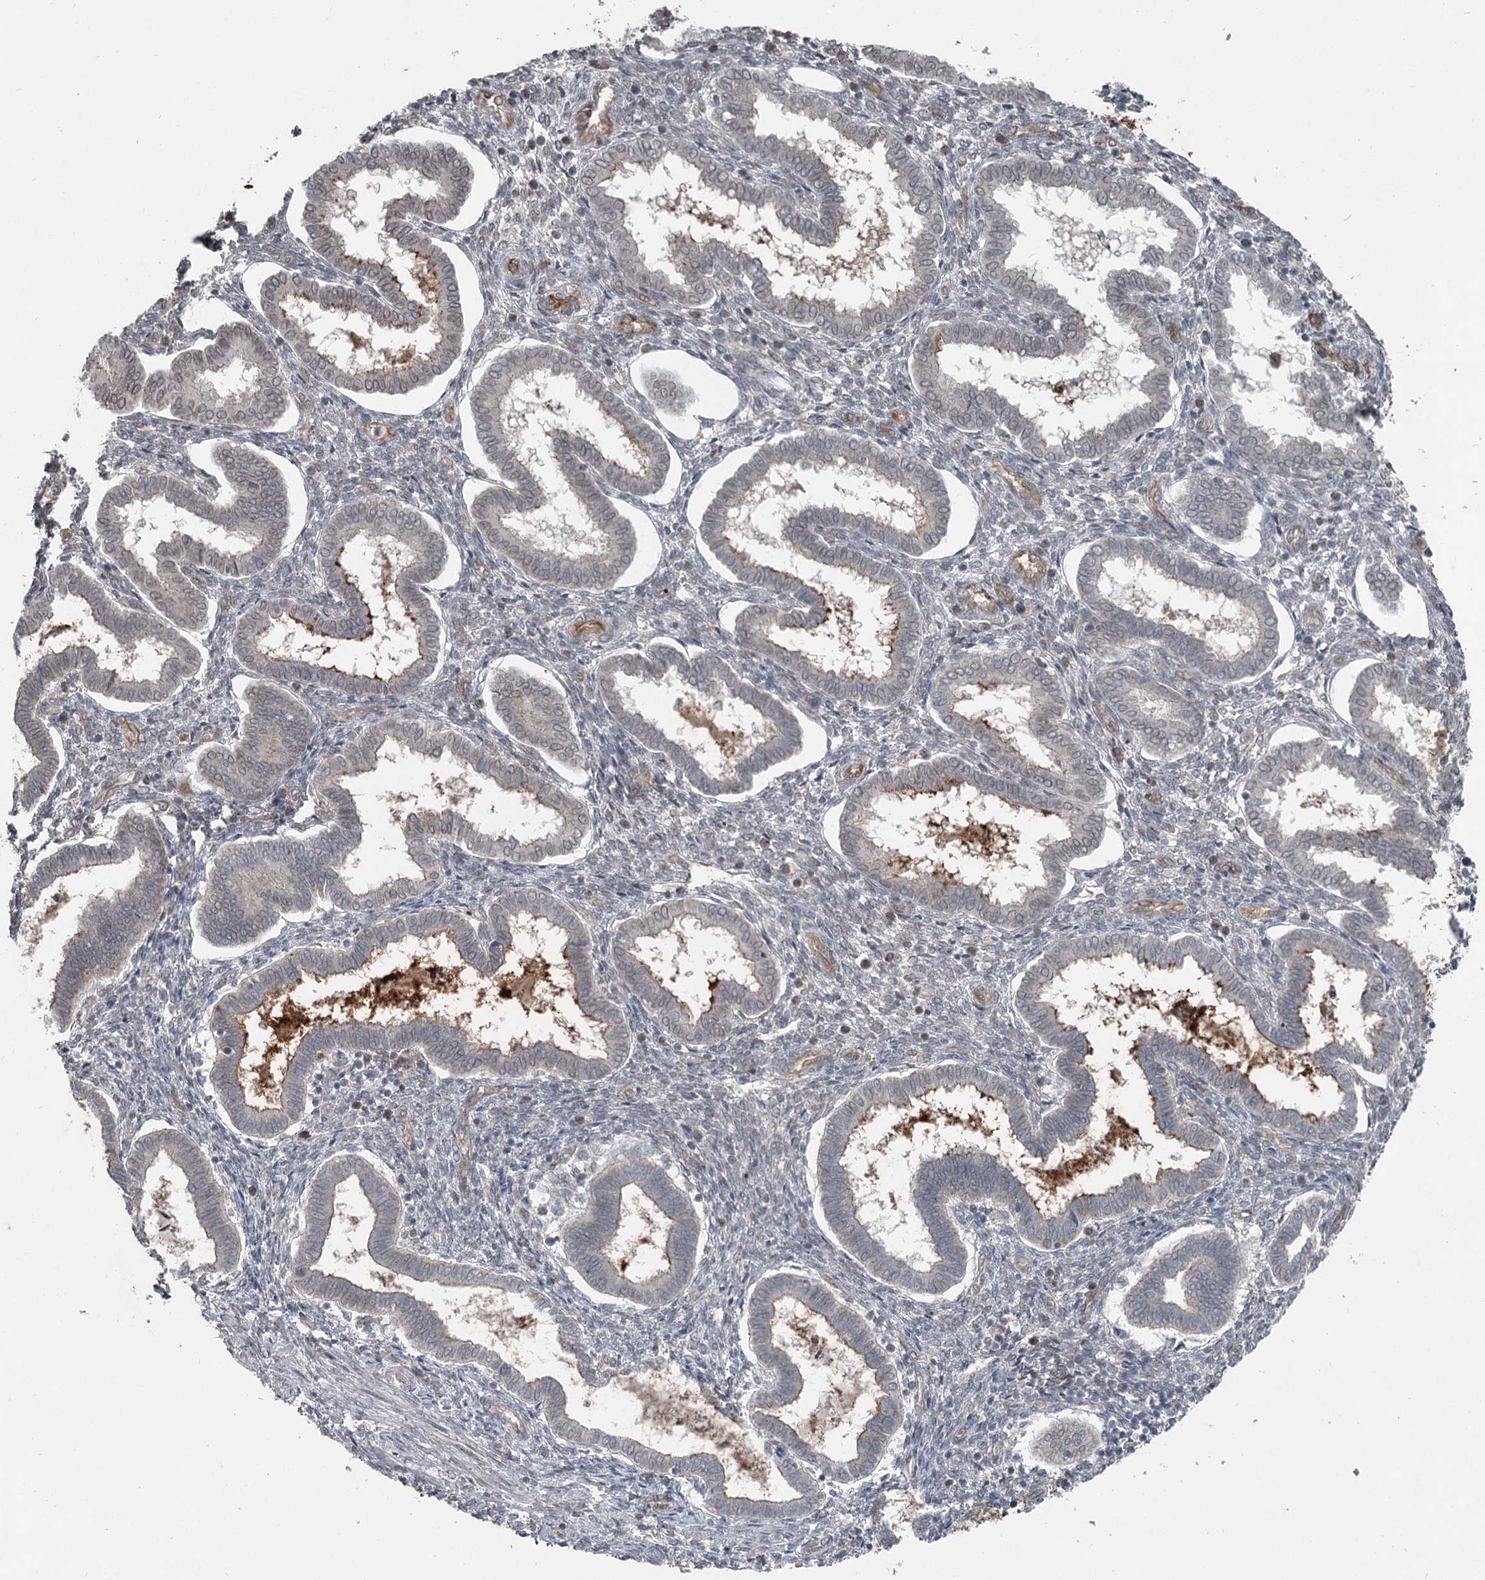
{"staining": {"intensity": "negative", "quantity": "none", "location": "none"}, "tissue": "endometrium", "cell_type": "Cells in endometrial stroma", "image_type": "normal", "snomed": [{"axis": "morphology", "description": "Normal tissue, NOS"}, {"axis": "topography", "description": "Endometrium"}], "caption": "DAB (3,3'-diaminobenzidine) immunohistochemical staining of benign human endometrium exhibits no significant positivity in cells in endometrial stroma.", "gene": "SLC39A8", "patient": {"sex": "female", "age": 24}}